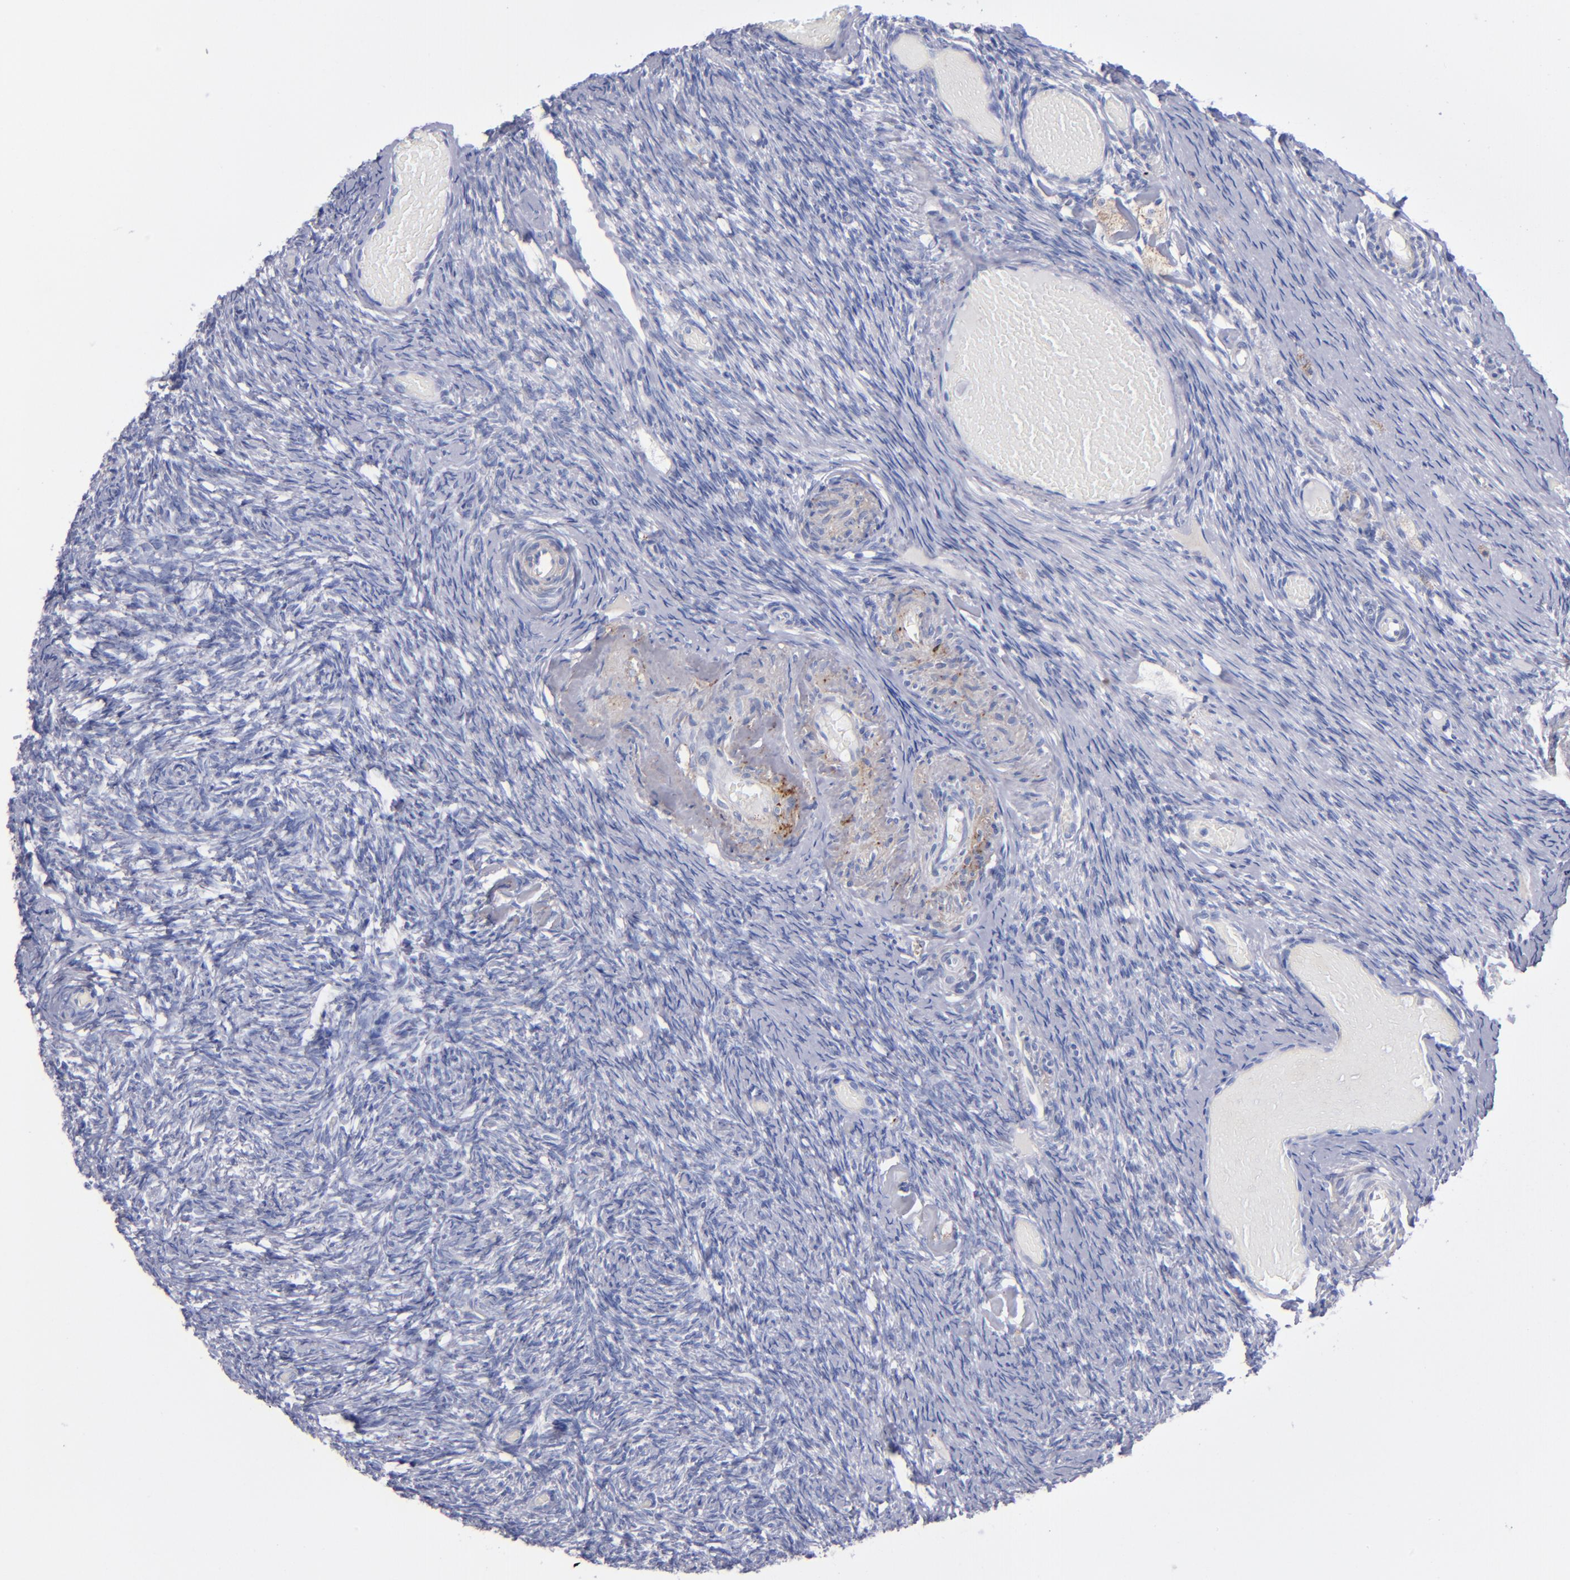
{"staining": {"intensity": "weak", "quantity": "<25%", "location": "cytoplasmic/membranous"}, "tissue": "ovary", "cell_type": "Follicle cells", "image_type": "normal", "snomed": [{"axis": "morphology", "description": "Normal tissue, NOS"}, {"axis": "topography", "description": "Ovary"}], "caption": "DAB immunohistochemical staining of normal human ovary shows no significant staining in follicle cells.", "gene": "MFGE8", "patient": {"sex": "female", "age": 60}}